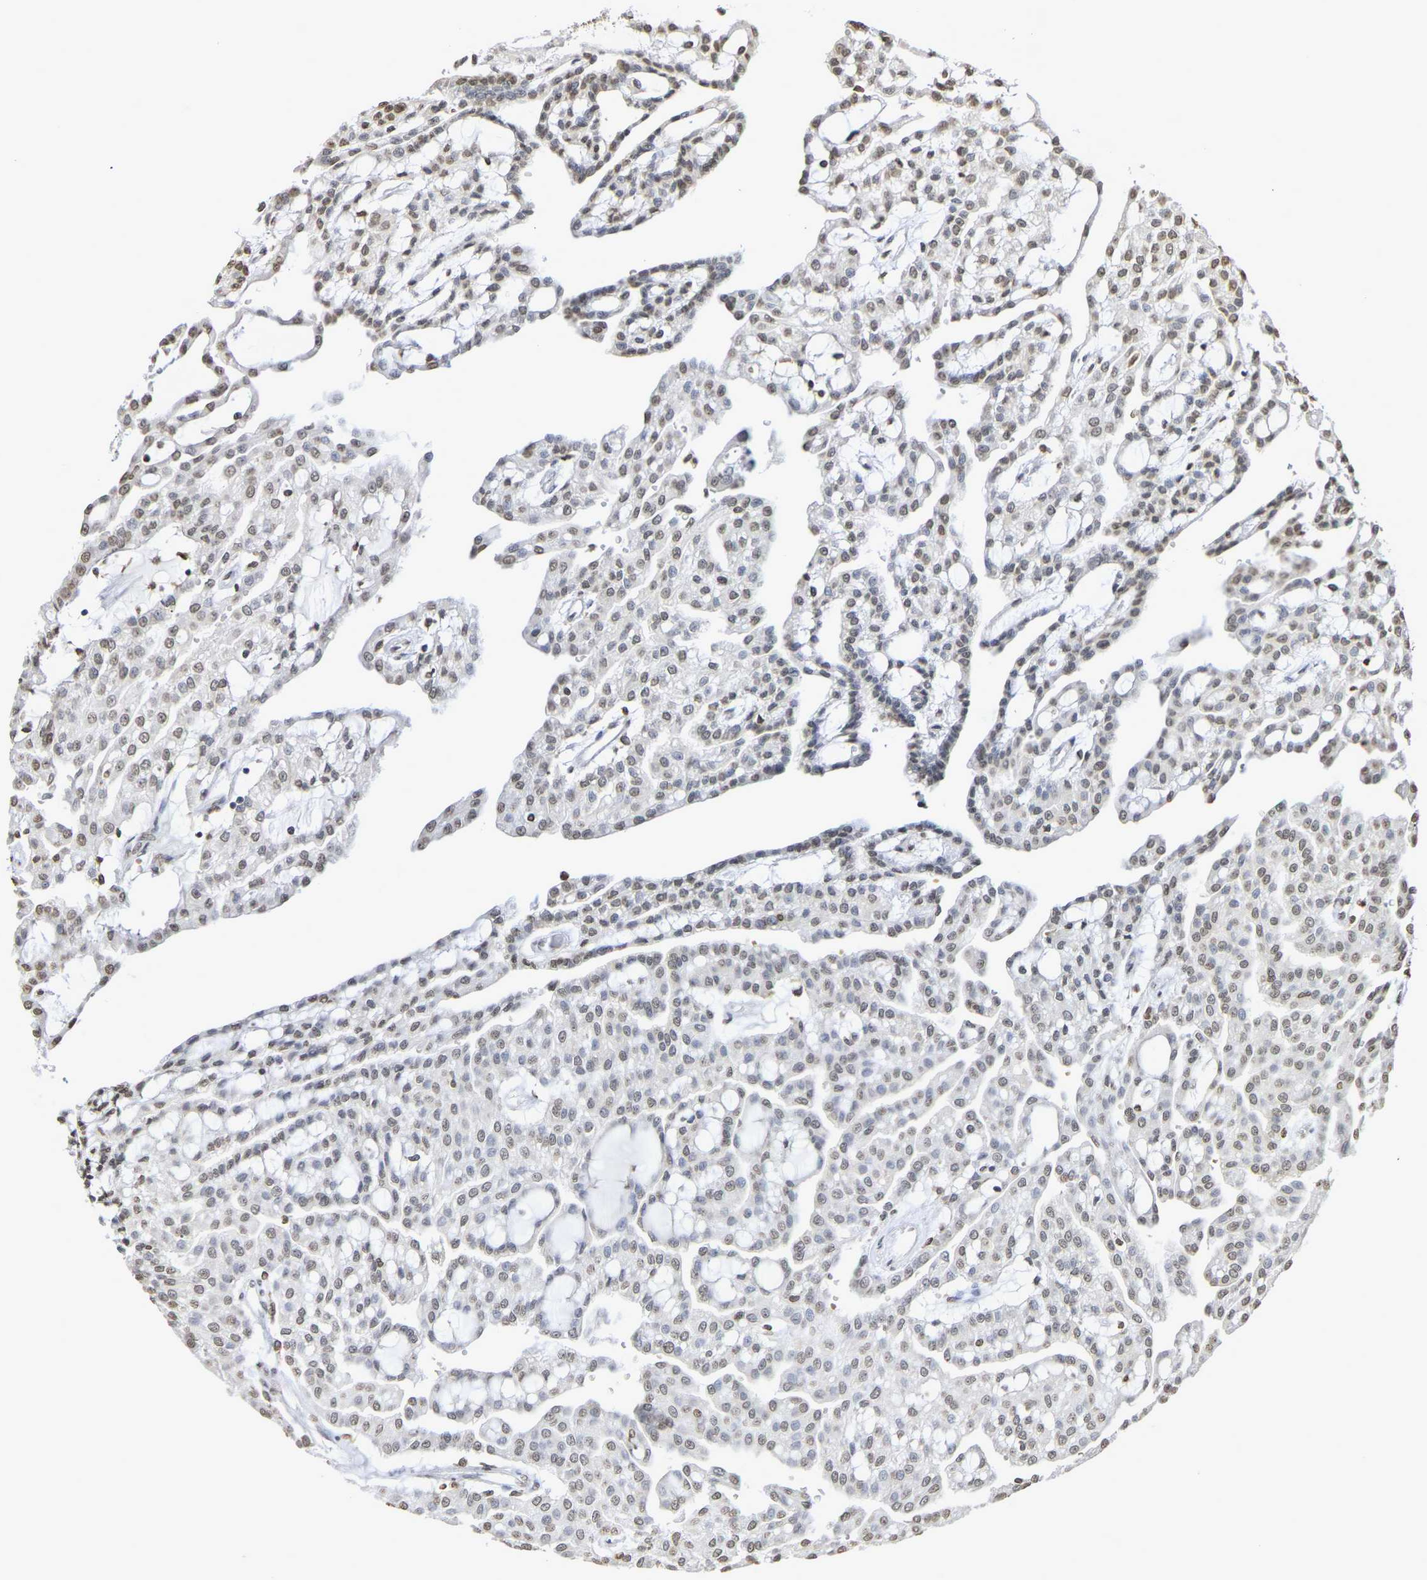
{"staining": {"intensity": "weak", "quantity": "25%-75%", "location": "nuclear"}, "tissue": "renal cancer", "cell_type": "Tumor cells", "image_type": "cancer", "snomed": [{"axis": "morphology", "description": "Adenocarcinoma, NOS"}, {"axis": "topography", "description": "Kidney"}], "caption": "Immunohistochemical staining of renal cancer shows low levels of weak nuclear protein expression in approximately 25%-75% of tumor cells.", "gene": "ATF4", "patient": {"sex": "male", "age": 63}}